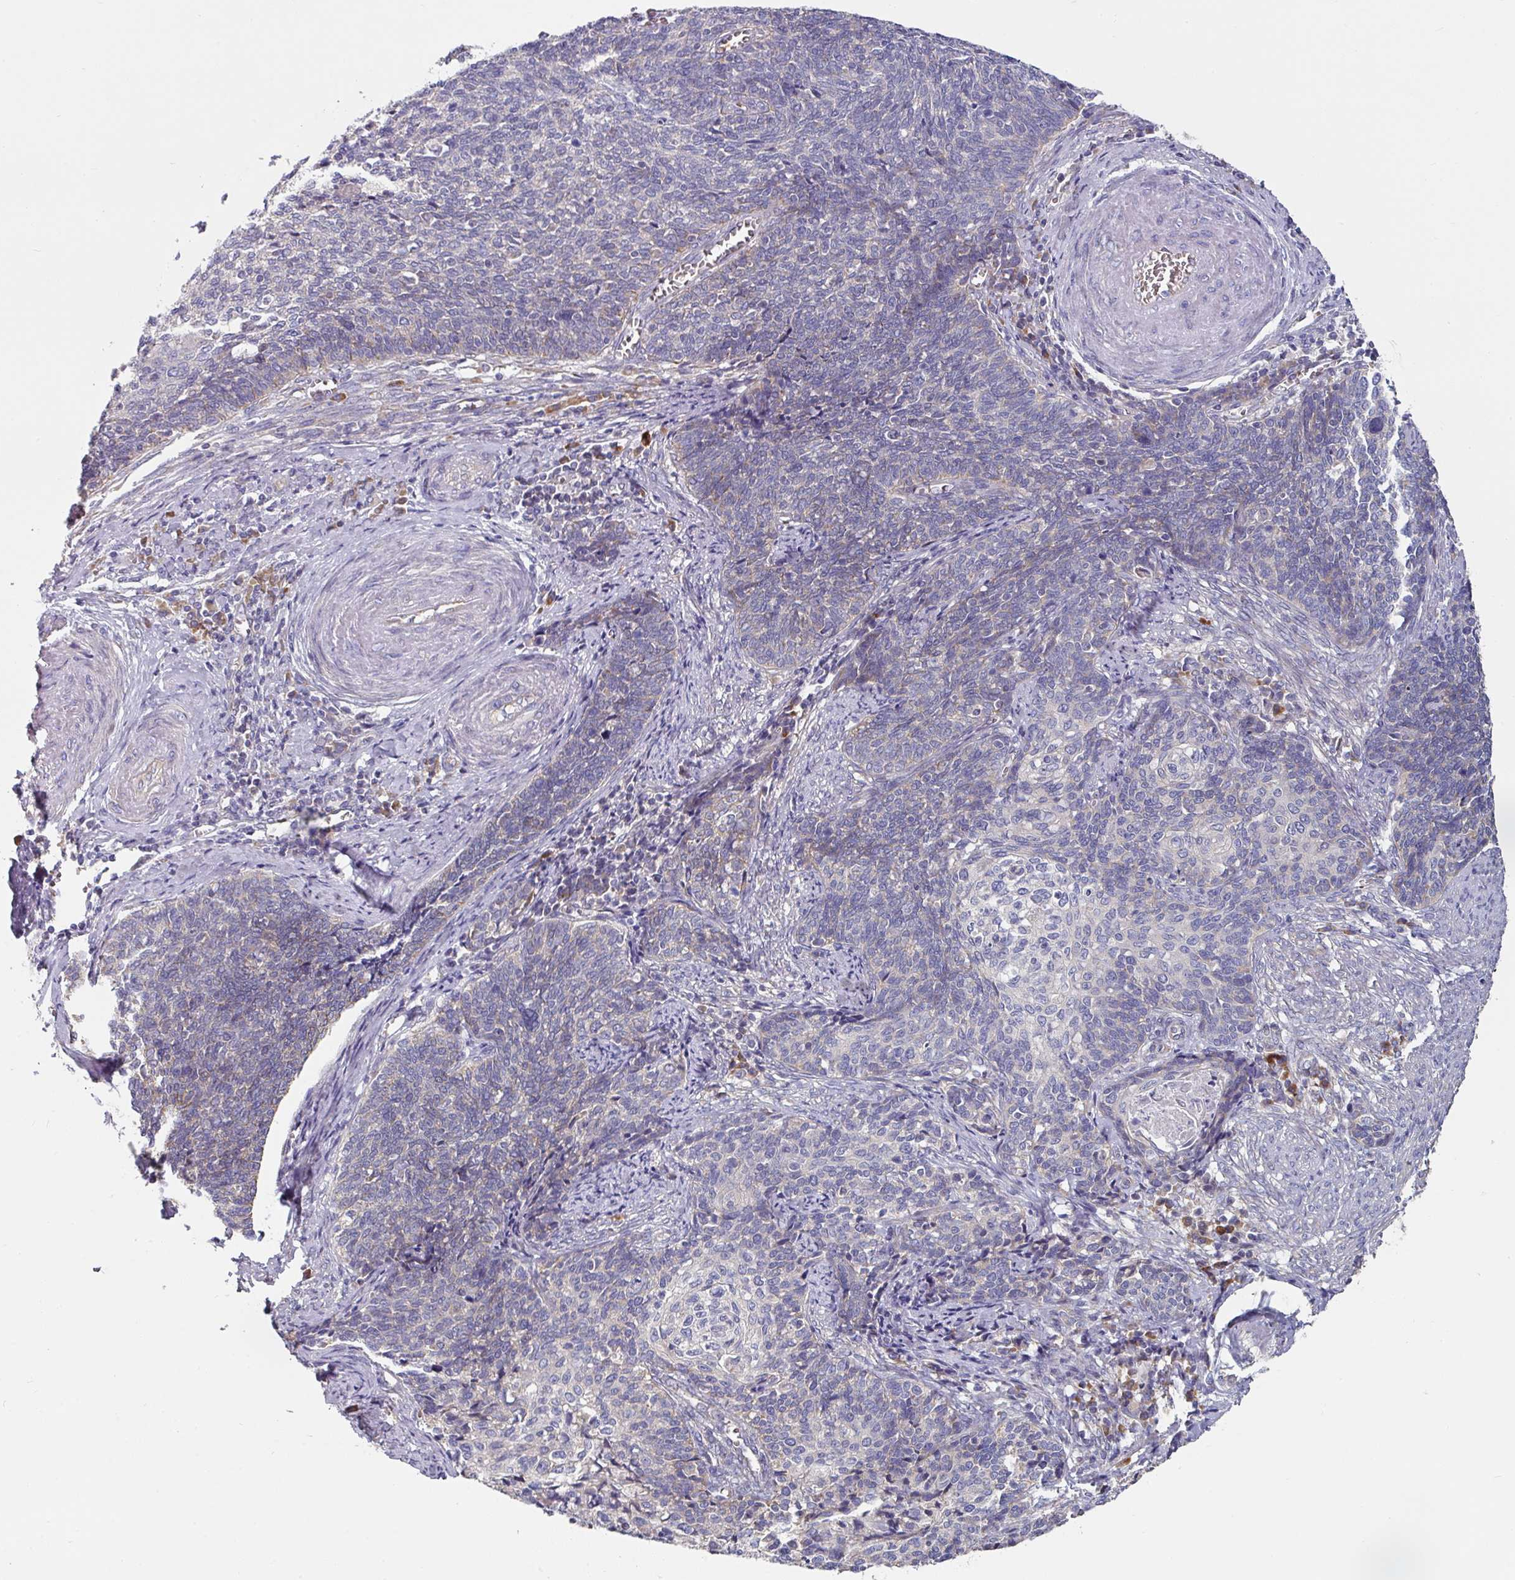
{"staining": {"intensity": "negative", "quantity": "none", "location": "none"}, "tissue": "cervical cancer", "cell_type": "Tumor cells", "image_type": "cancer", "snomed": [{"axis": "morphology", "description": "Squamous cell carcinoma, NOS"}, {"axis": "topography", "description": "Cervix"}], "caption": "An image of human cervical squamous cell carcinoma is negative for staining in tumor cells.", "gene": "PYROXD2", "patient": {"sex": "female", "age": 39}}